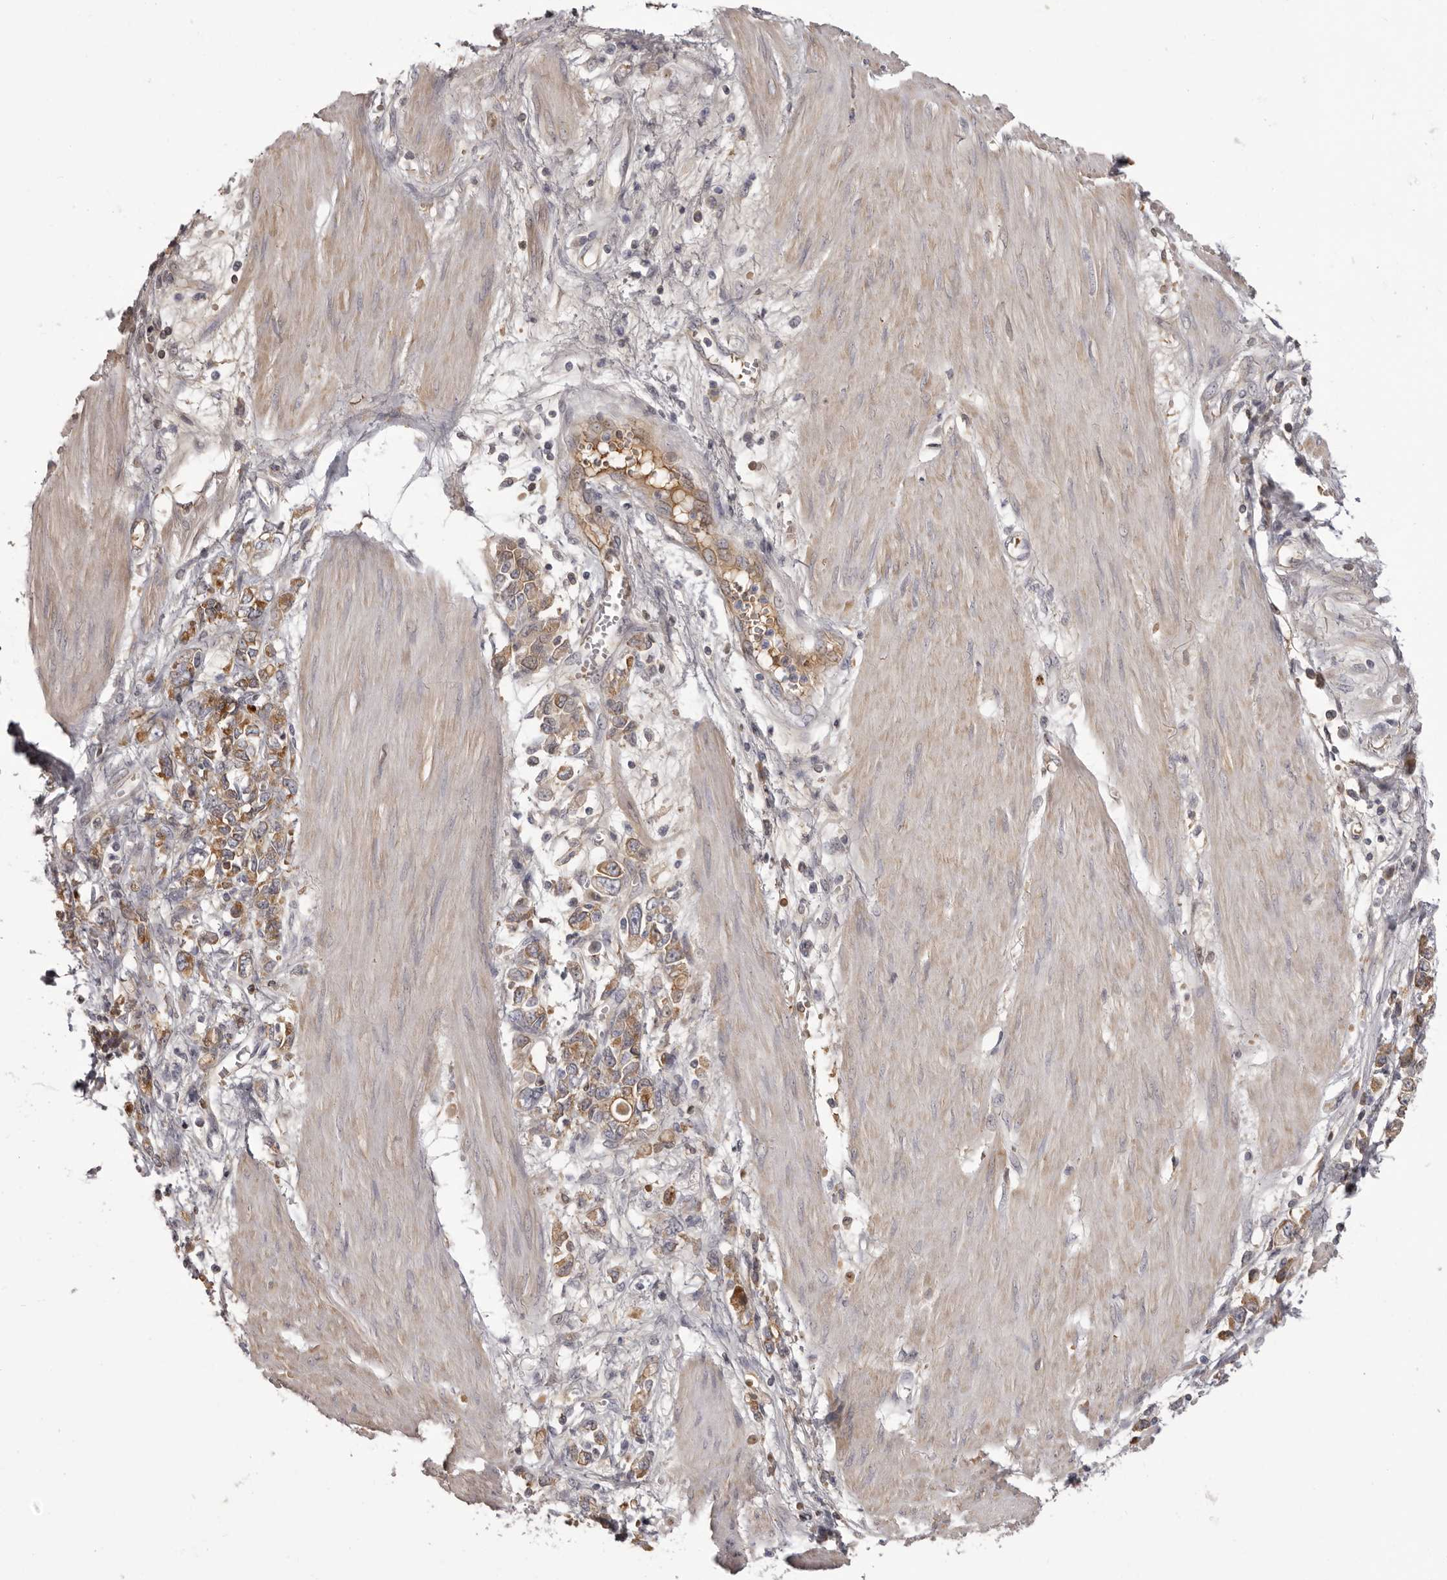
{"staining": {"intensity": "moderate", "quantity": ">75%", "location": "cytoplasmic/membranous"}, "tissue": "stomach cancer", "cell_type": "Tumor cells", "image_type": "cancer", "snomed": [{"axis": "morphology", "description": "Adenocarcinoma, NOS"}, {"axis": "topography", "description": "Stomach"}], "caption": "Immunohistochemistry (IHC) (DAB) staining of human stomach adenocarcinoma shows moderate cytoplasmic/membranous protein staining in about >75% of tumor cells.", "gene": "OTUD3", "patient": {"sex": "female", "age": 76}}